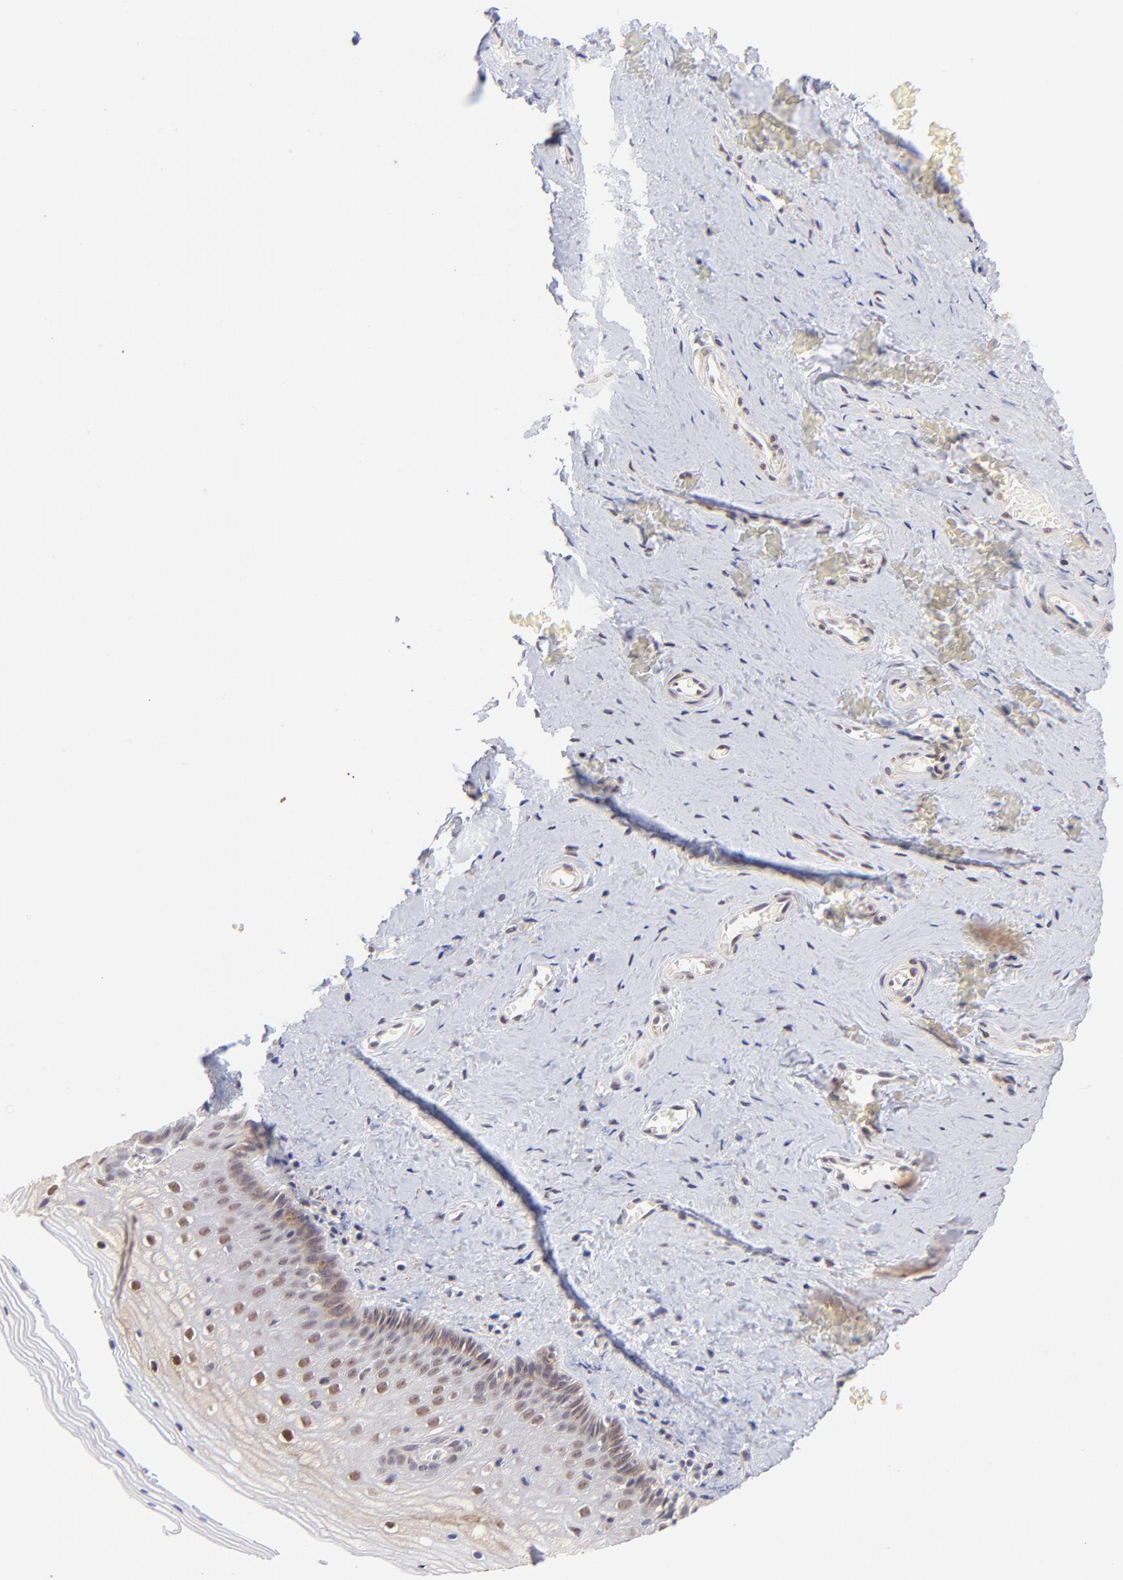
{"staining": {"intensity": "moderate", "quantity": "25%-75%", "location": "cytoplasmic/membranous,nuclear"}, "tissue": "vagina", "cell_type": "Squamous epithelial cells", "image_type": "normal", "snomed": [{"axis": "morphology", "description": "Normal tissue, NOS"}, {"axis": "topography", "description": "Vagina"}], "caption": "This histopathology image reveals IHC staining of benign vagina, with medium moderate cytoplasmic/membranous,nuclear positivity in approximately 25%-75% of squamous epithelial cells.", "gene": "MED12", "patient": {"sex": "female", "age": 46}}